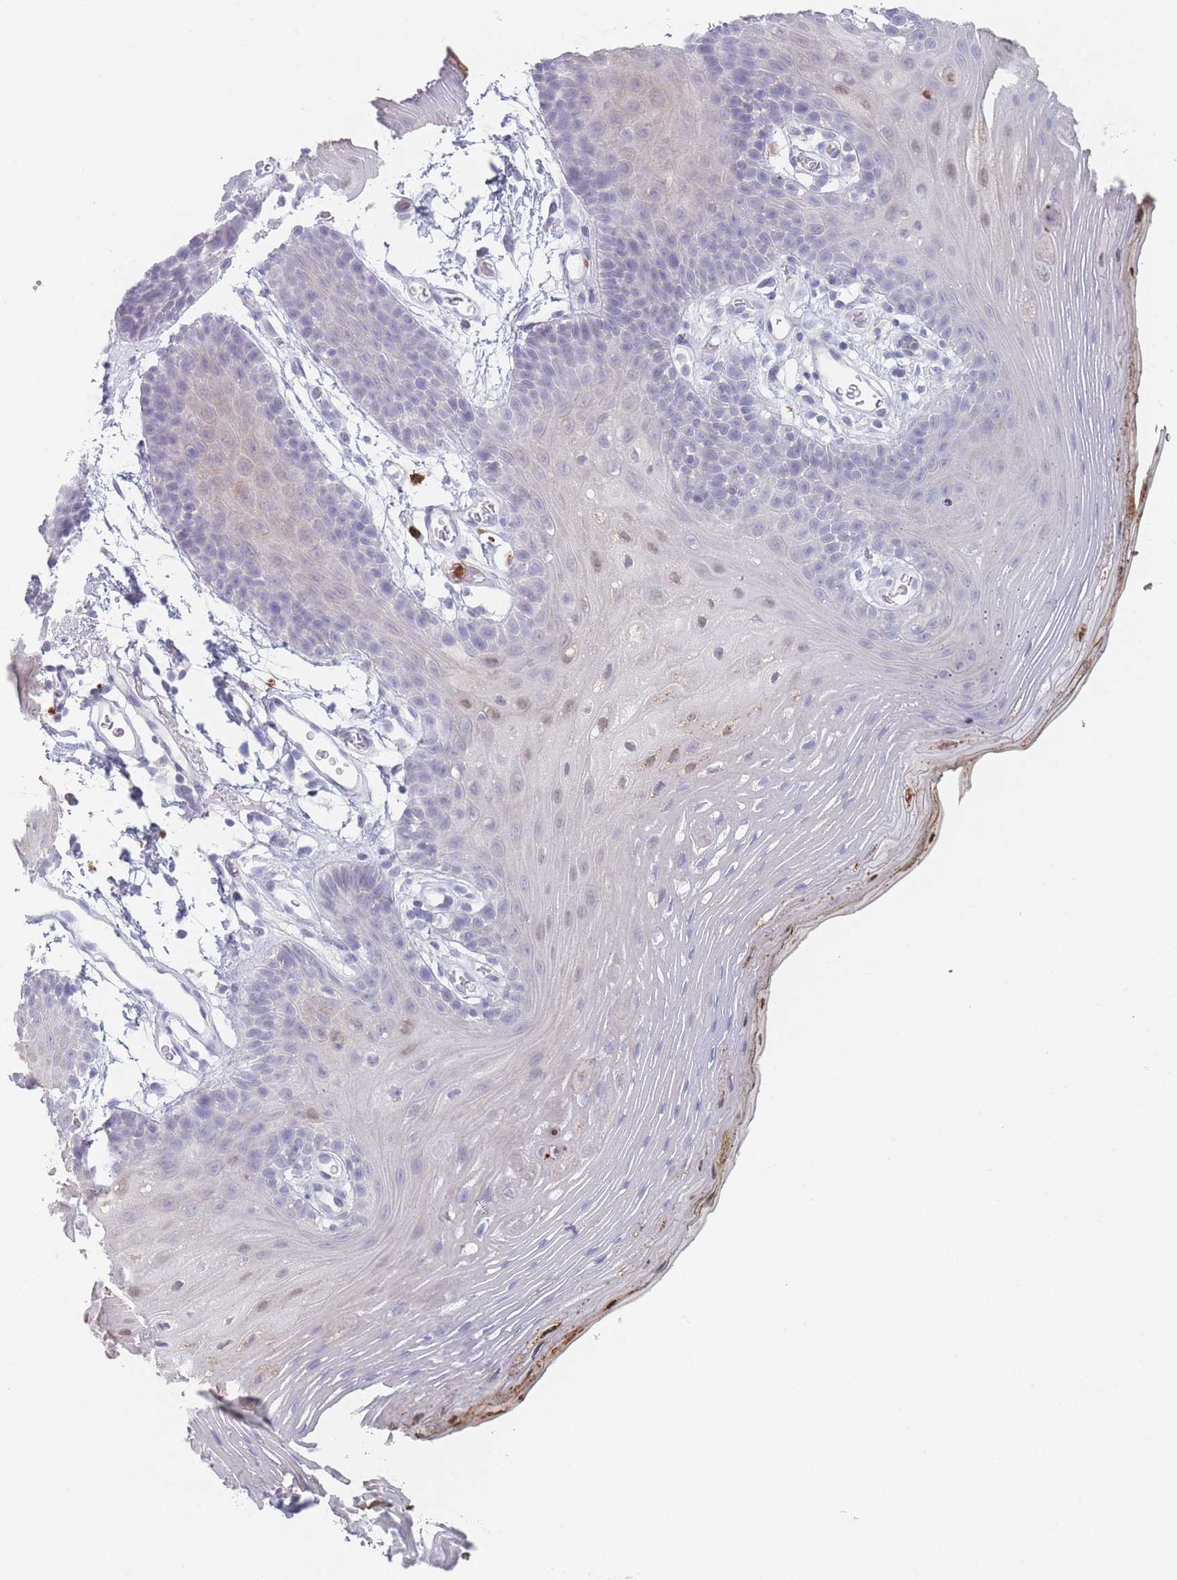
{"staining": {"intensity": "moderate", "quantity": "<25%", "location": "cytoplasmic/membranous"}, "tissue": "oral mucosa", "cell_type": "Squamous epithelial cells", "image_type": "normal", "snomed": [{"axis": "morphology", "description": "Normal tissue, NOS"}, {"axis": "topography", "description": "Oral tissue"}, {"axis": "topography", "description": "Tounge, NOS"}], "caption": "Protein expression analysis of unremarkable human oral mucosa reveals moderate cytoplasmic/membranous positivity in about <25% of squamous epithelial cells.", "gene": "ATP1A3", "patient": {"sex": "female", "age": 81}}